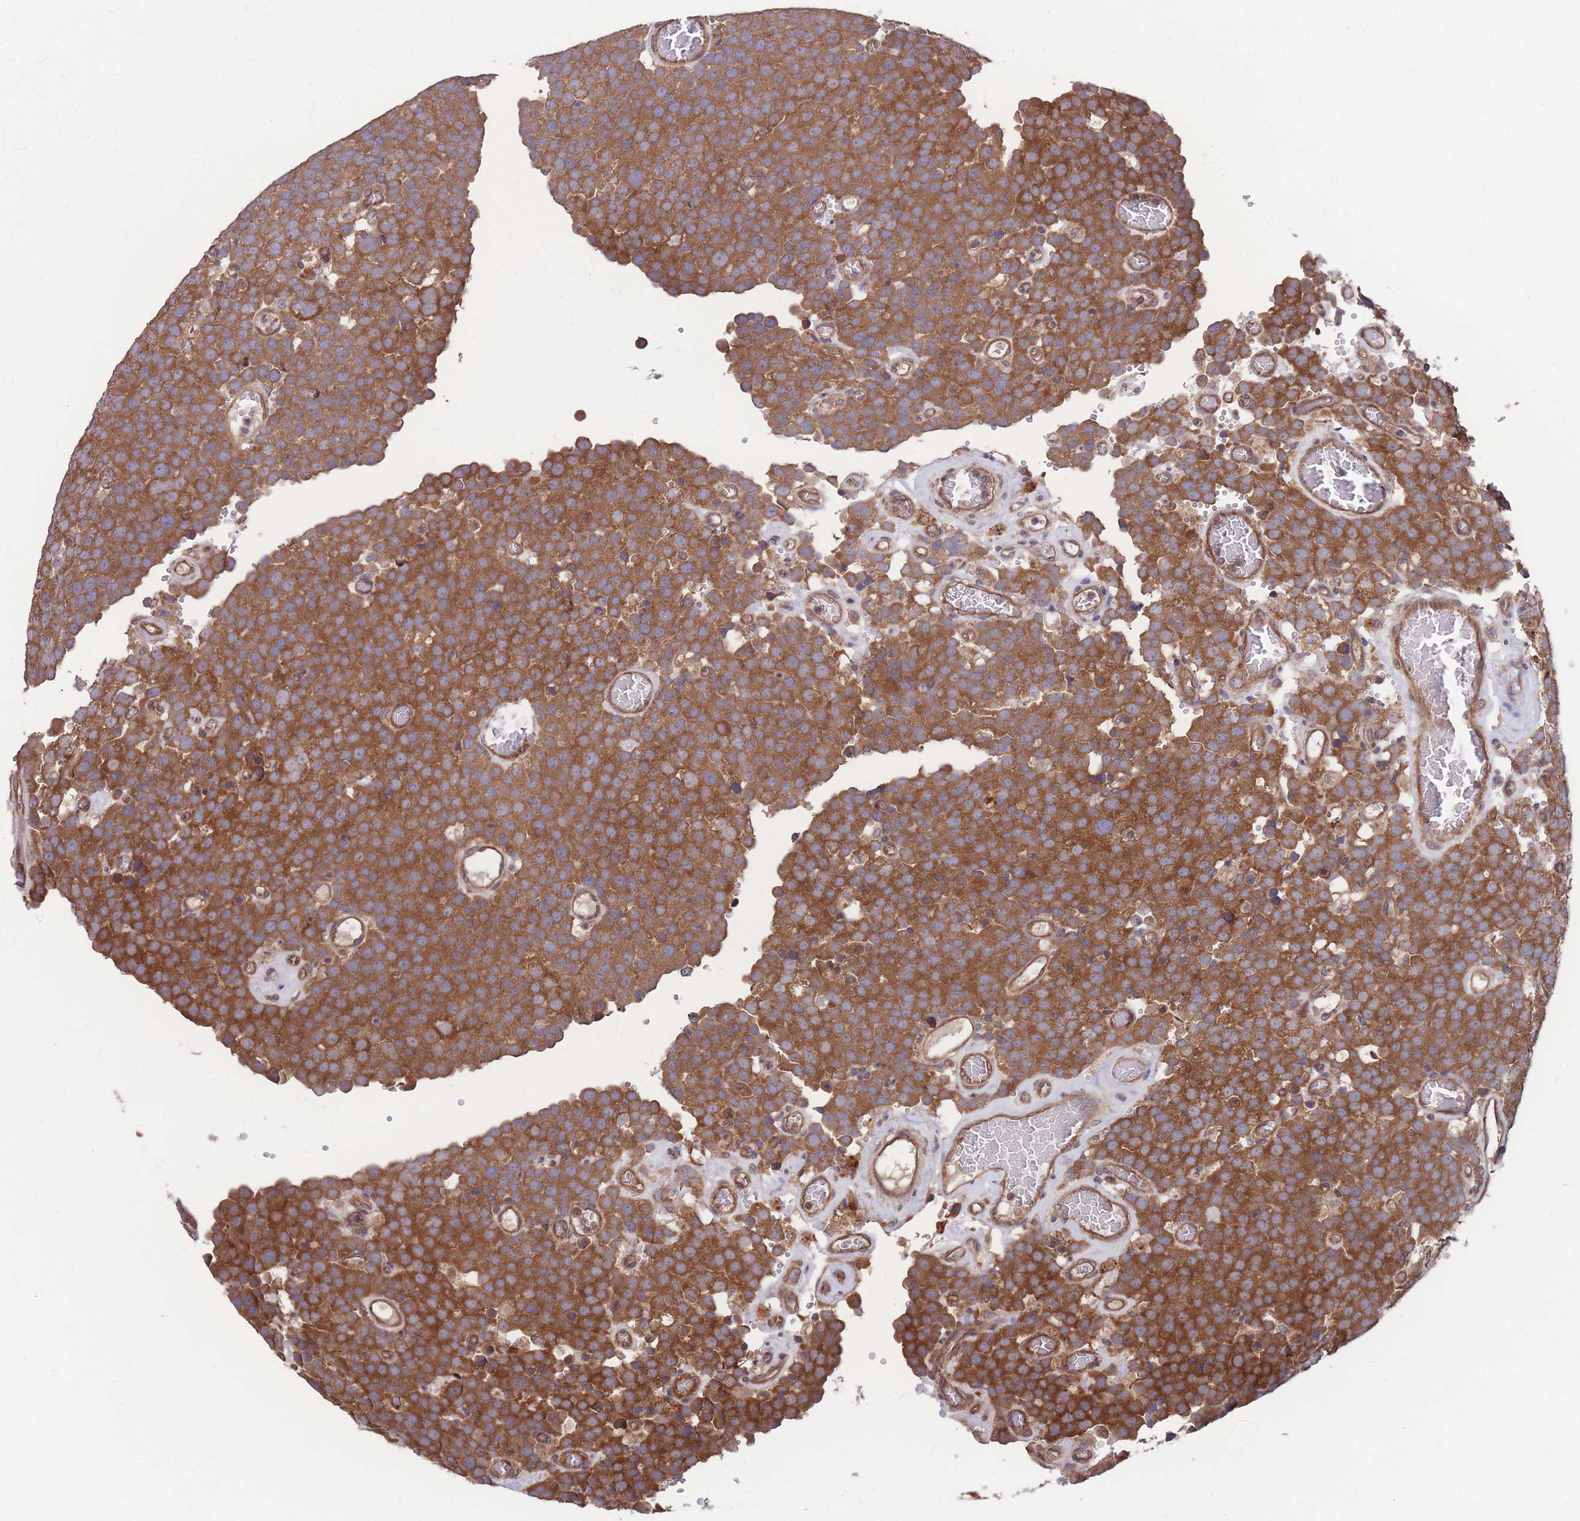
{"staining": {"intensity": "strong", "quantity": ">75%", "location": "cytoplasmic/membranous"}, "tissue": "testis cancer", "cell_type": "Tumor cells", "image_type": "cancer", "snomed": [{"axis": "morphology", "description": "Normal tissue, NOS"}, {"axis": "morphology", "description": "Seminoma, NOS"}, {"axis": "topography", "description": "Testis"}], "caption": "Immunohistochemistry of testis cancer (seminoma) exhibits high levels of strong cytoplasmic/membranous positivity in approximately >75% of tumor cells.", "gene": "ZPR1", "patient": {"sex": "male", "age": 71}}